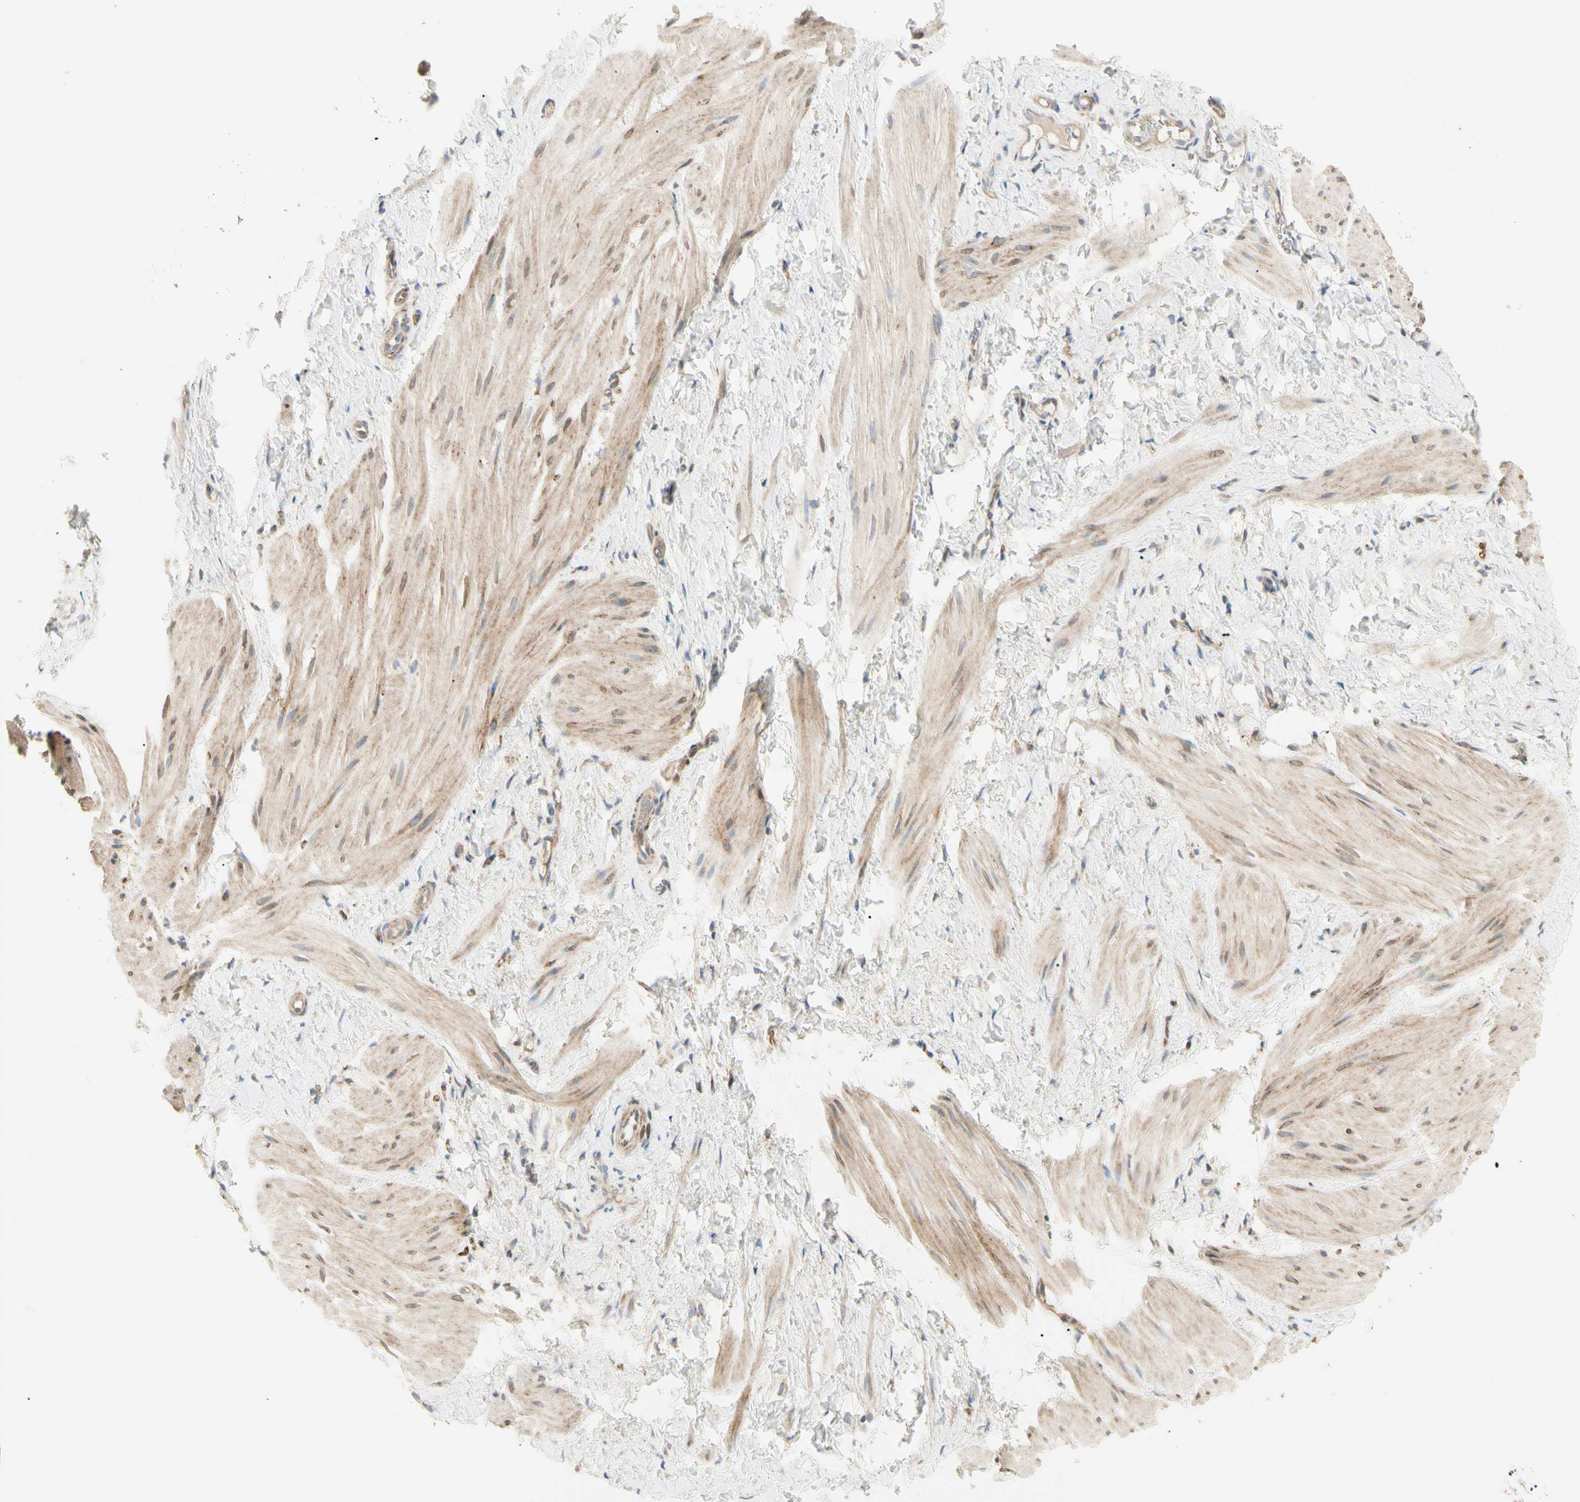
{"staining": {"intensity": "moderate", "quantity": "25%-75%", "location": "cytoplasmic/membranous"}, "tissue": "smooth muscle", "cell_type": "Smooth muscle cells", "image_type": "normal", "snomed": [{"axis": "morphology", "description": "Normal tissue, NOS"}, {"axis": "topography", "description": "Smooth muscle"}], "caption": "Smooth muscle cells display medium levels of moderate cytoplasmic/membranous positivity in approximately 25%-75% of cells in normal human smooth muscle. (DAB IHC, brown staining for protein, blue staining for nuclei).", "gene": "TBC1D10A", "patient": {"sex": "male", "age": 16}}